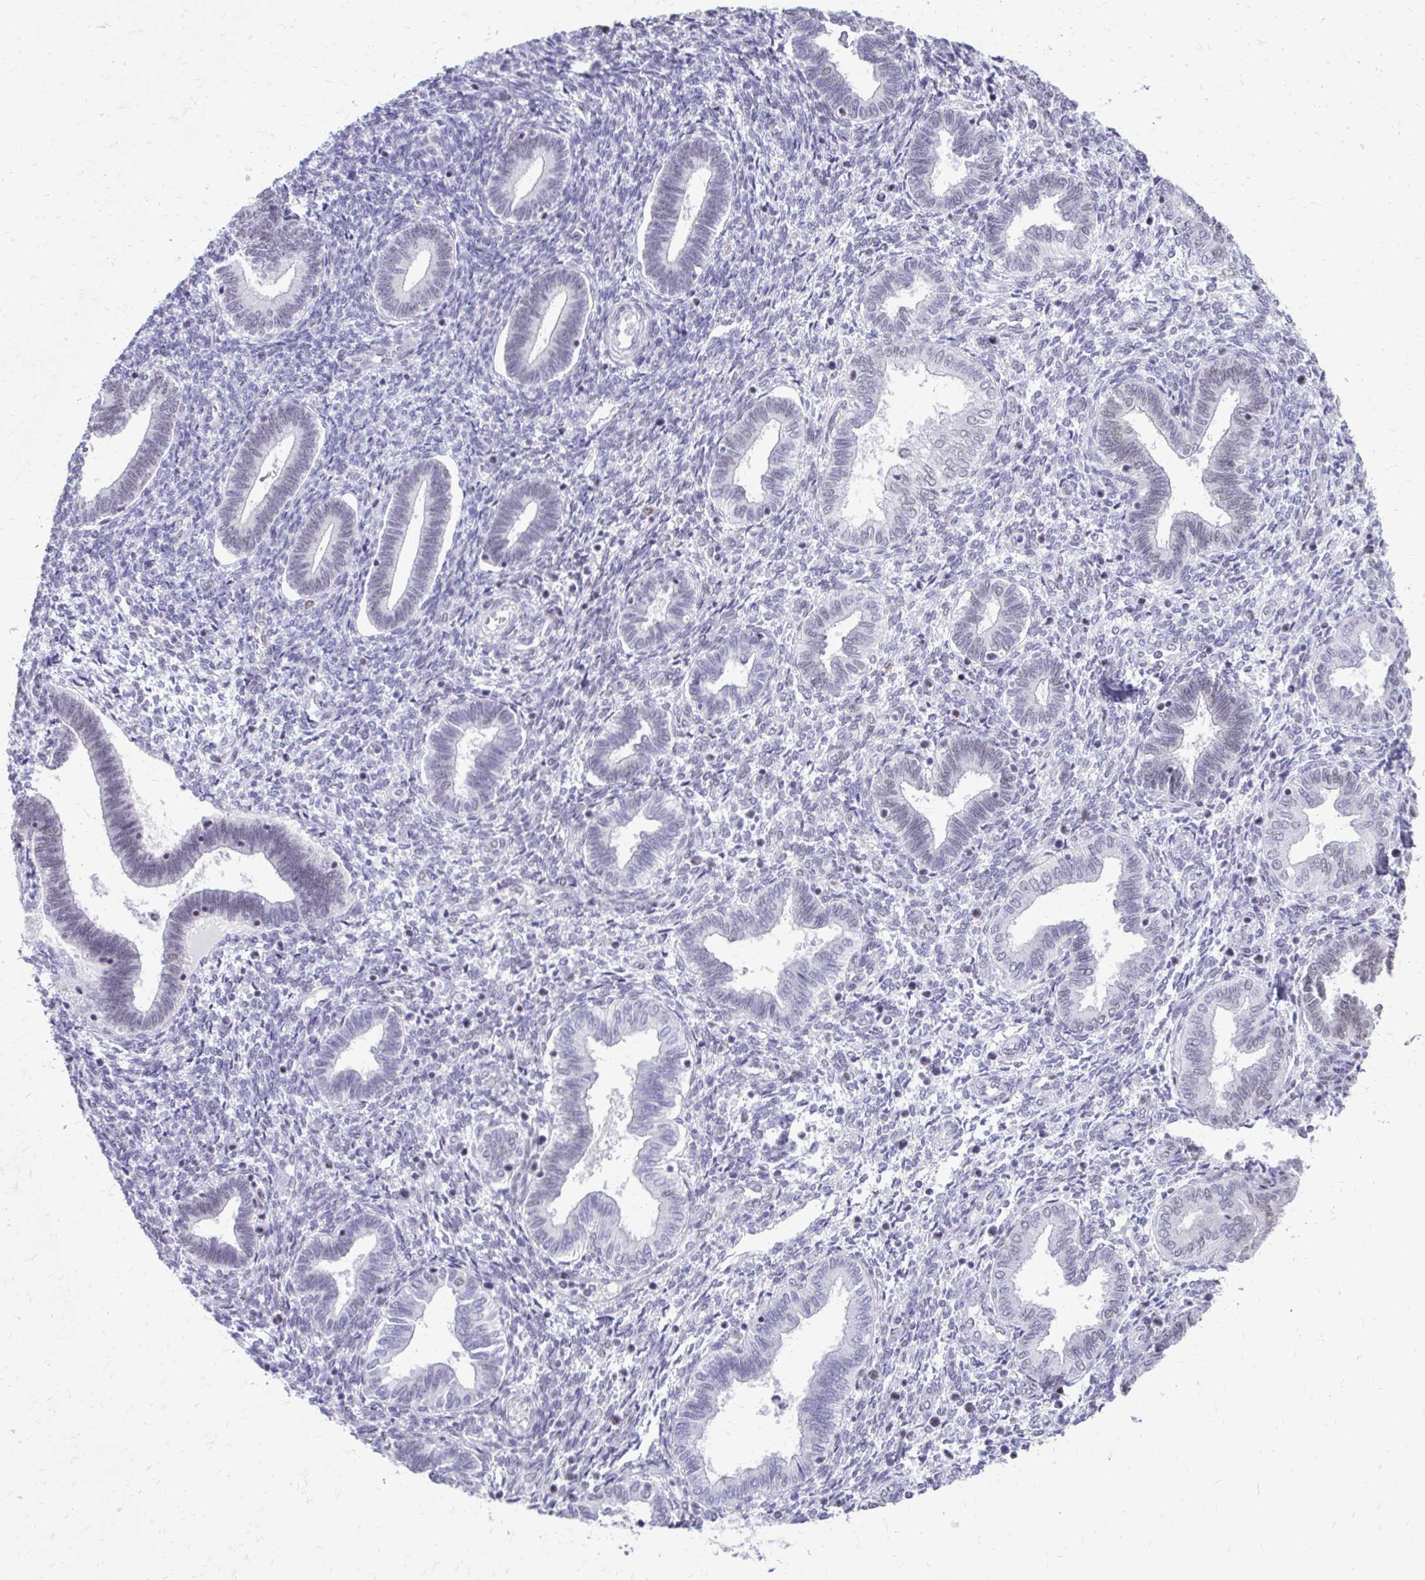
{"staining": {"intensity": "negative", "quantity": "none", "location": "none"}, "tissue": "endometrium", "cell_type": "Cells in endometrial stroma", "image_type": "normal", "snomed": [{"axis": "morphology", "description": "Normal tissue, NOS"}, {"axis": "topography", "description": "Endometrium"}], "caption": "The photomicrograph exhibits no significant expression in cells in endometrial stroma of endometrium. Nuclei are stained in blue.", "gene": "SS18", "patient": {"sex": "female", "age": 42}}